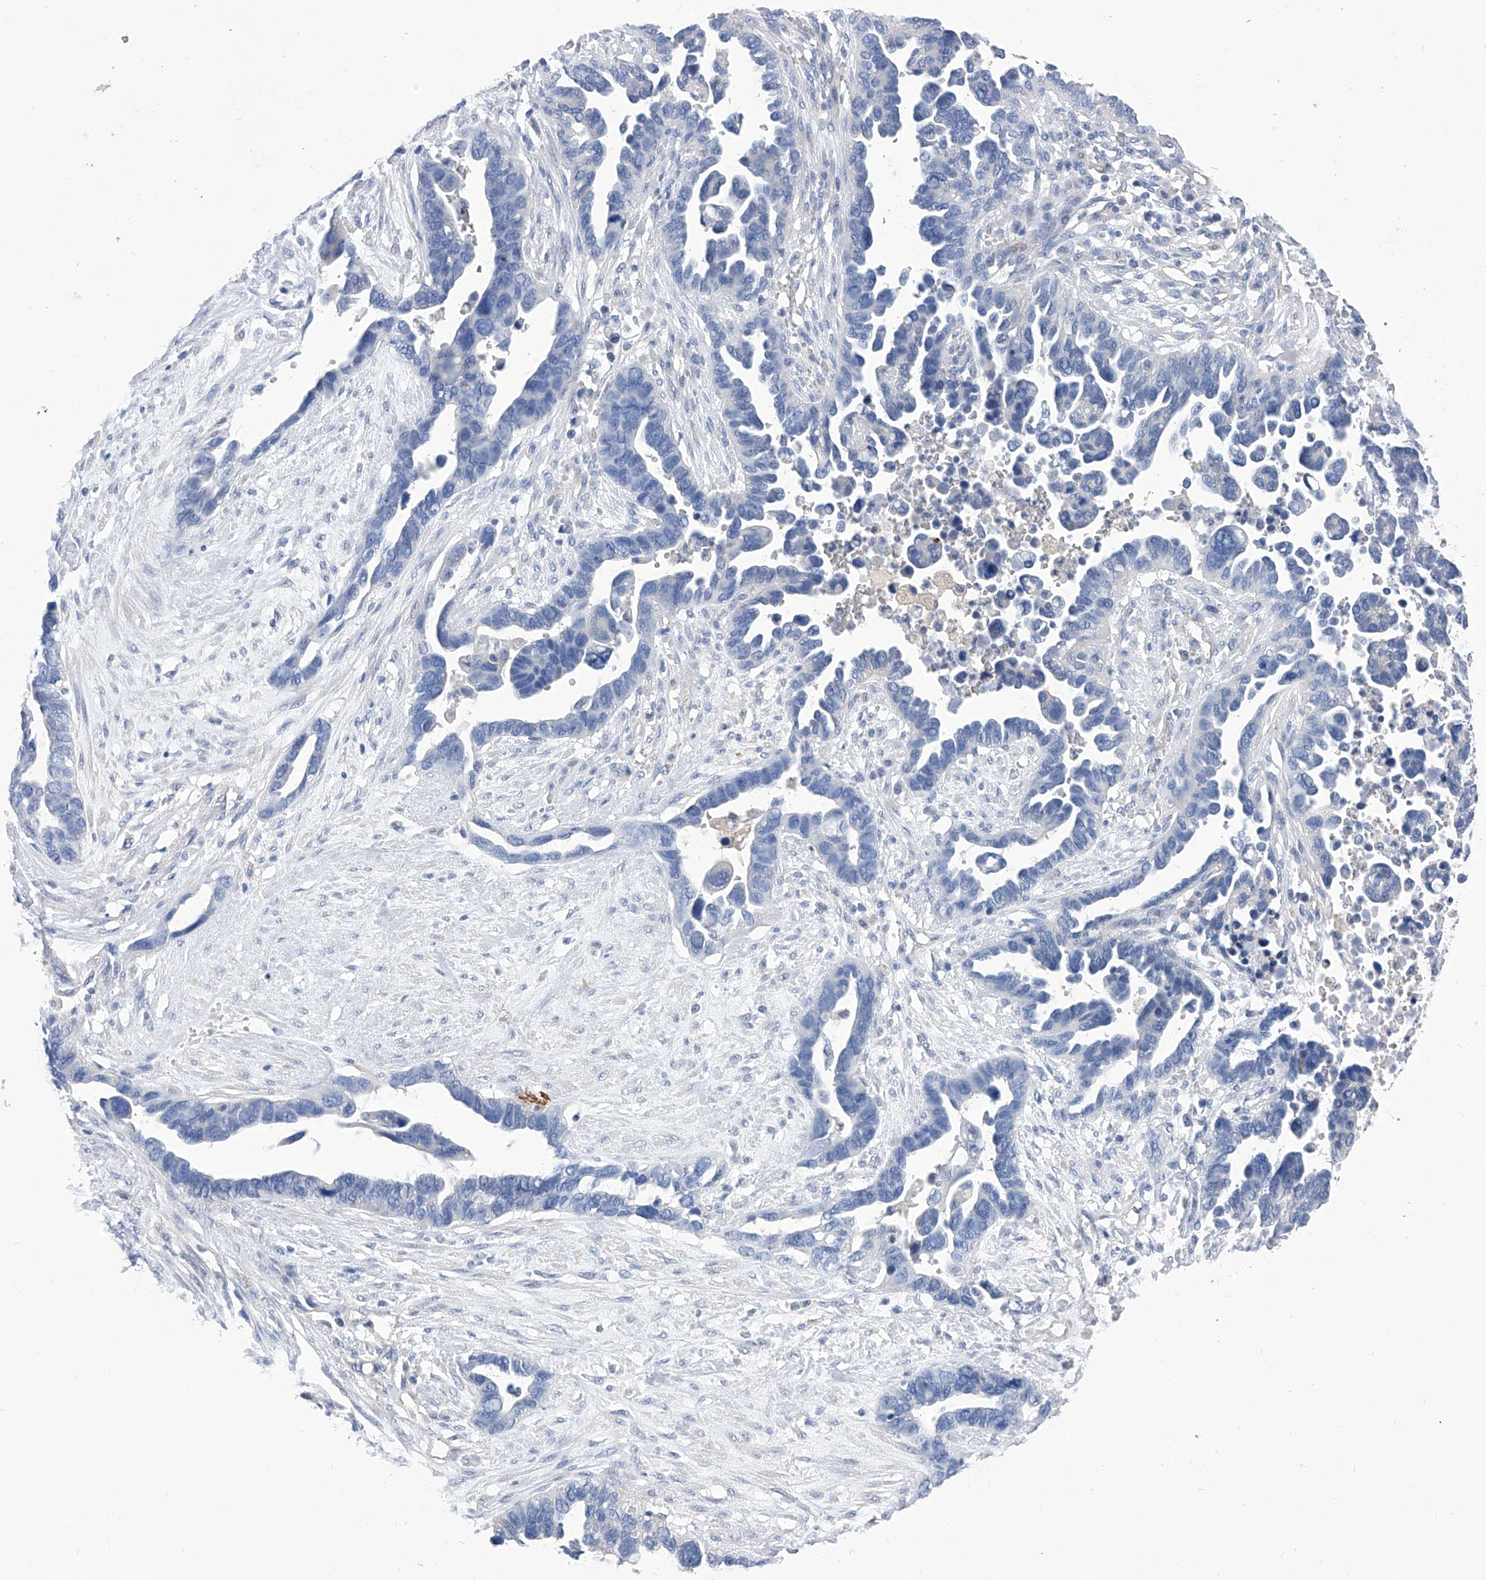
{"staining": {"intensity": "negative", "quantity": "none", "location": "none"}, "tissue": "ovarian cancer", "cell_type": "Tumor cells", "image_type": "cancer", "snomed": [{"axis": "morphology", "description": "Cystadenocarcinoma, serous, NOS"}, {"axis": "topography", "description": "Ovary"}], "caption": "Immunohistochemistry (IHC) micrograph of neoplastic tissue: human ovarian cancer (serous cystadenocarcinoma) stained with DAB (3,3'-diaminobenzidine) displays no significant protein expression in tumor cells. The staining is performed using DAB (3,3'-diaminobenzidine) brown chromogen with nuclei counter-stained in using hematoxylin.", "gene": "SMS", "patient": {"sex": "female", "age": 54}}